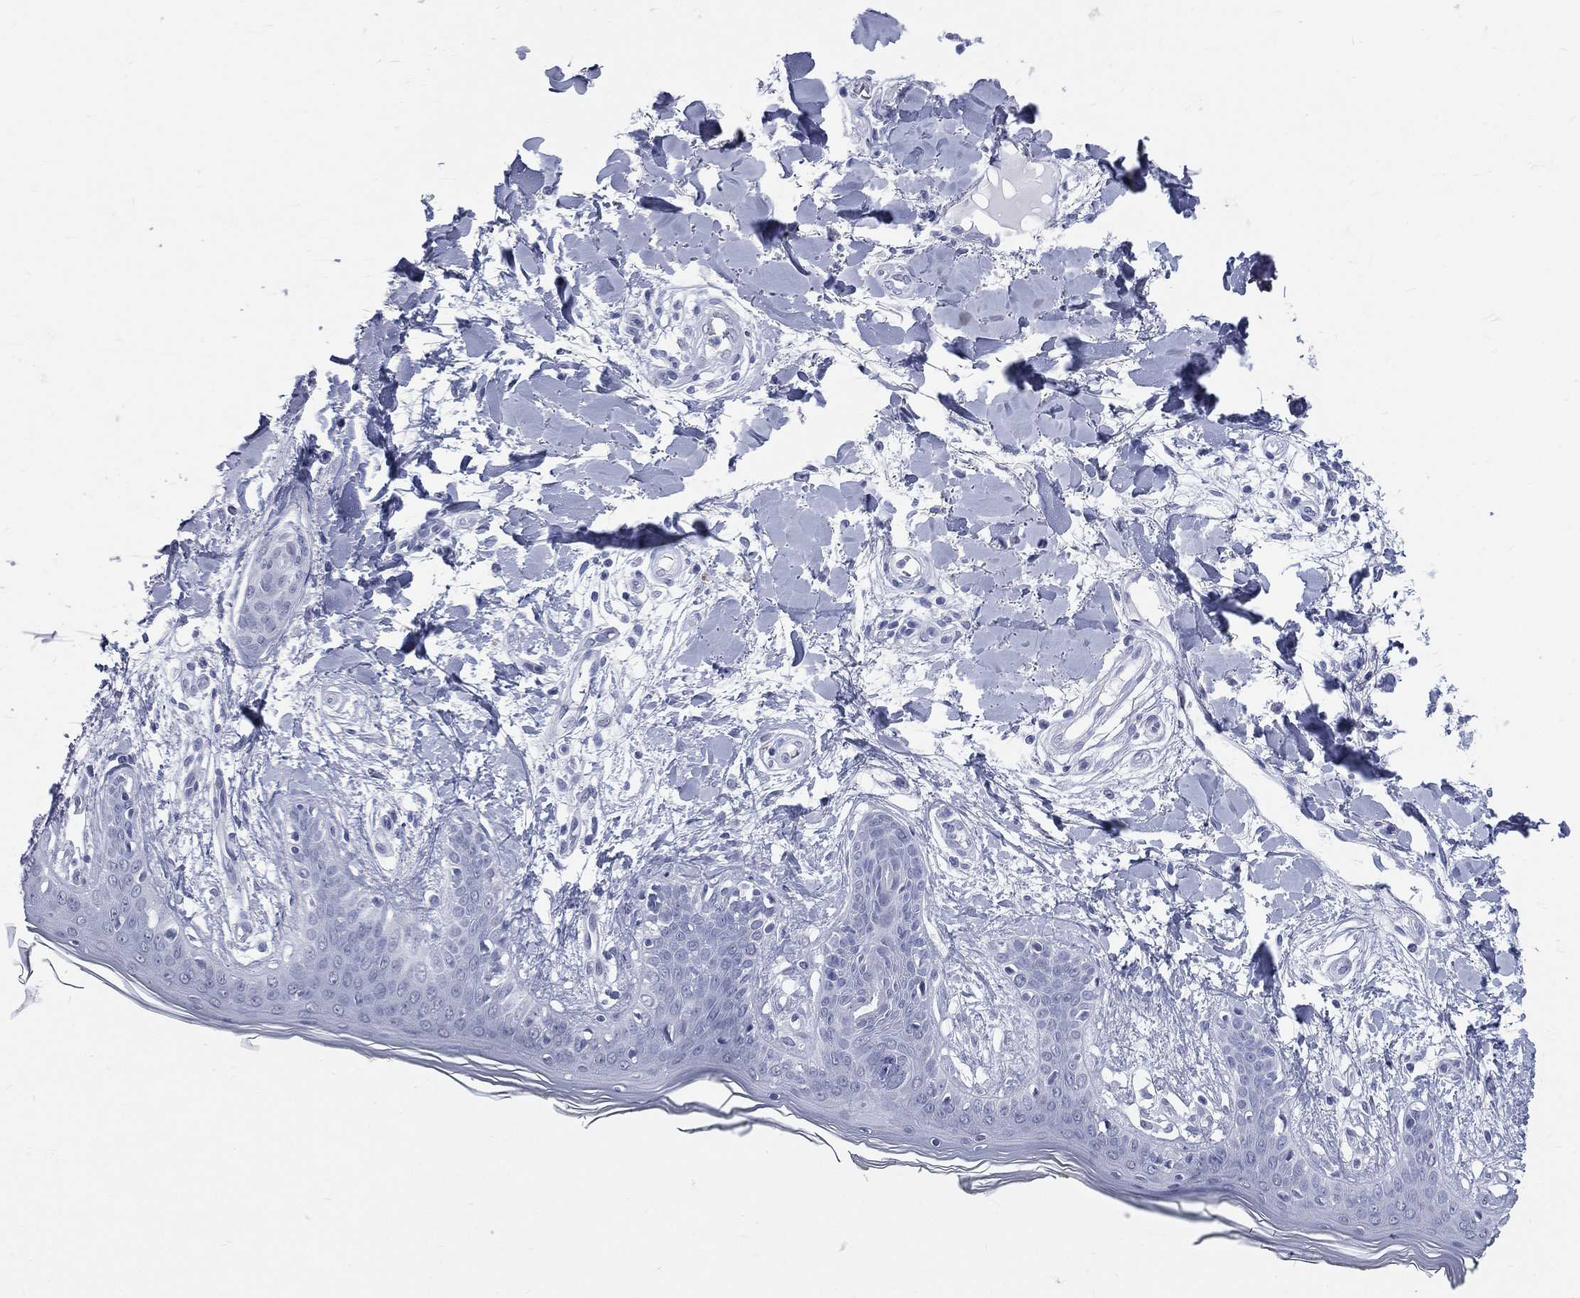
{"staining": {"intensity": "negative", "quantity": "none", "location": "none"}, "tissue": "skin", "cell_type": "Fibroblasts", "image_type": "normal", "snomed": [{"axis": "morphology", "description": "Normal tissue, NOS"}, {"axis": "morphology", "description": "Malignant melanoma, NOS"}, {"axis": "topography", "description": "Skin"}], "caption": "An immunohistochemistry (IHC) micrograph of unremarkable skin is shown. There is no staining in fibroblasts of skin. The staining was performed using DAB (3,3'-diaminobenzidine) to visualize the protein expression in brown, while the nuclei were stained in blue with hematoxylin (Magnification: 20x).", "gene": "MLLT10", "patient": {"sex": "female", "age": 34}}